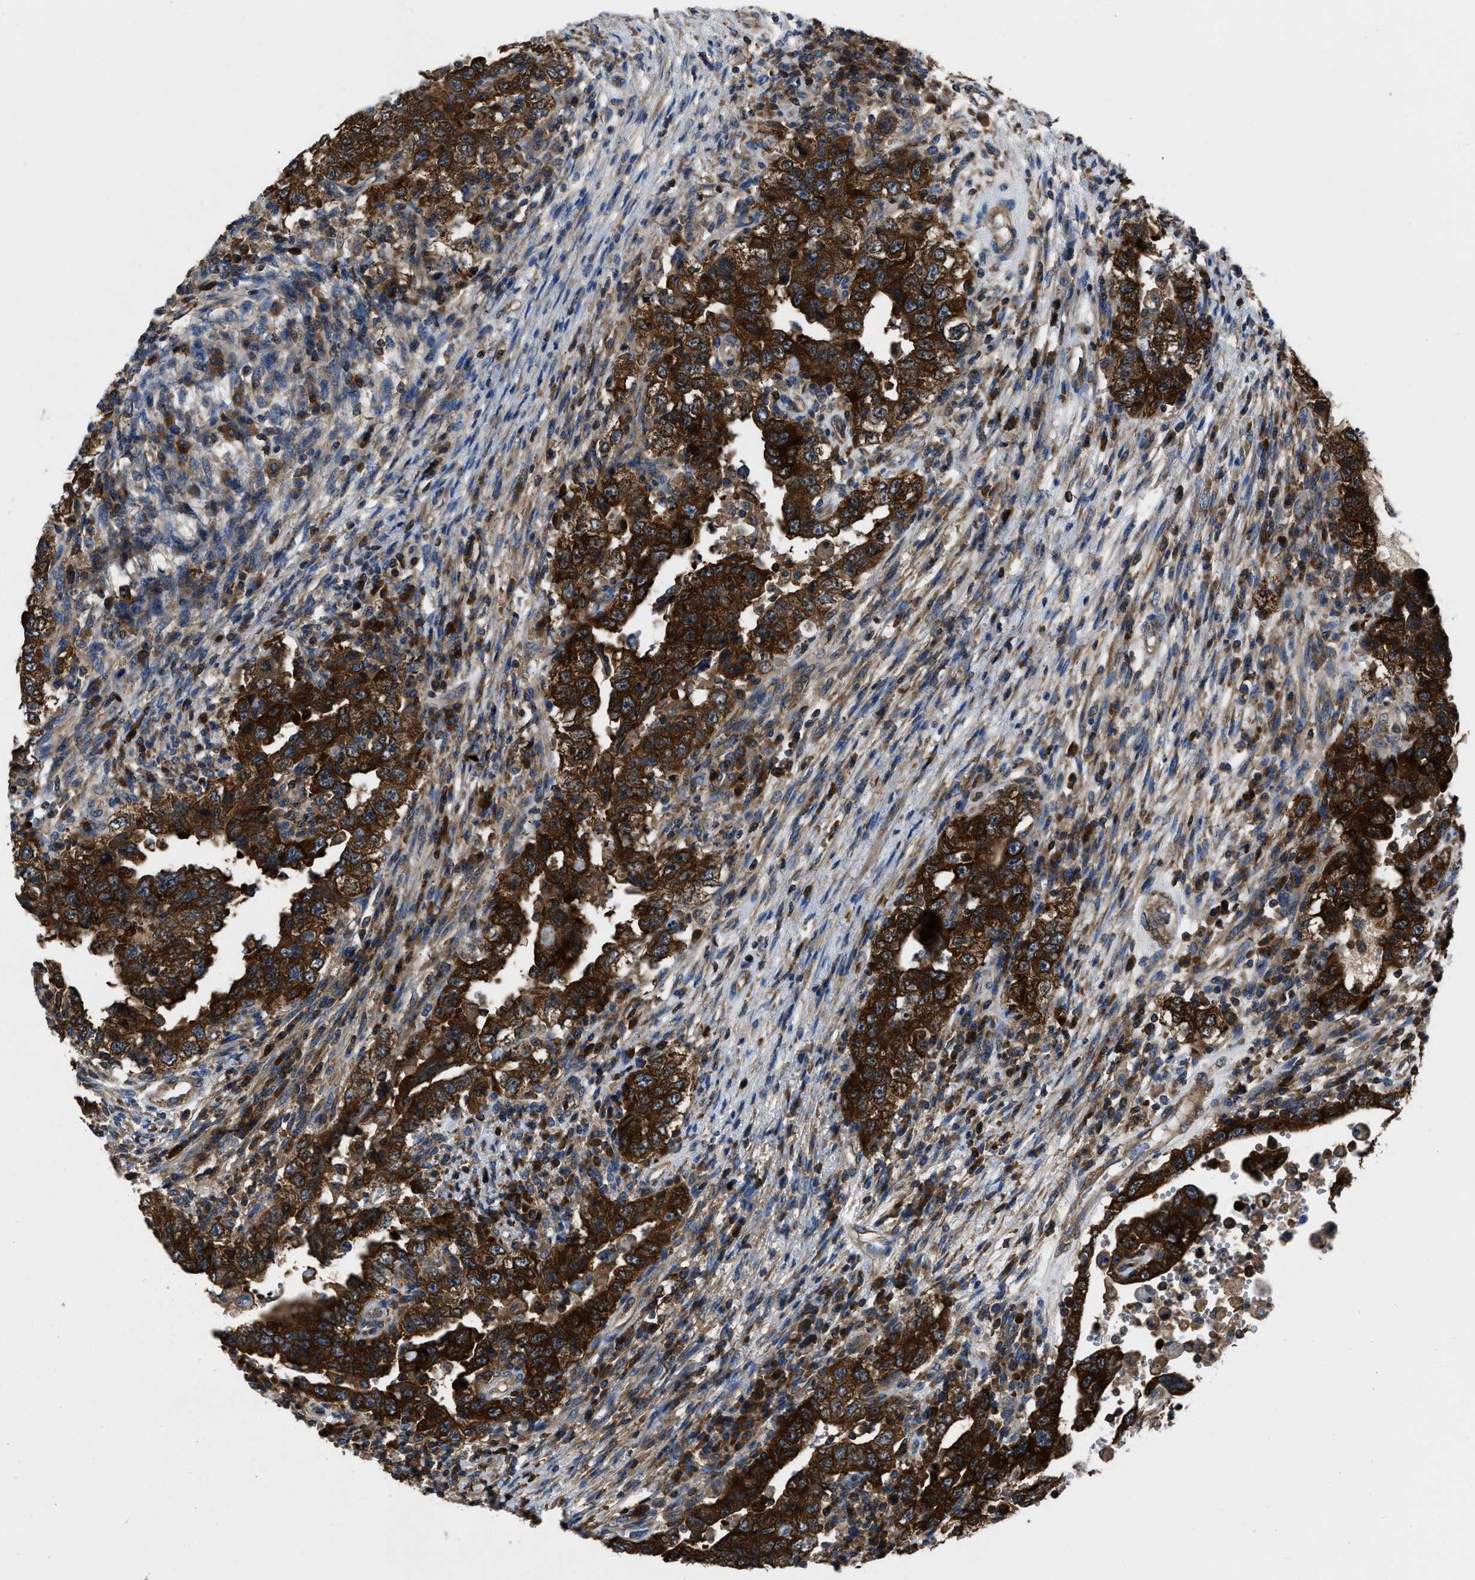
{"staining": {"intensity": "strong", "quantity": ">75%", "location": "cytoplasmic/membranous"}, "tissue": "testis cancer", "cell_type": "Tumor cells", "image_type": "cancer", "snomed": [{"axis": "morphology", "description": "Carcinoma, Embryonal, NOS"}, {"axis": "topography", "description": "Testis"}], "caption": "Protein expression analysis of human testis embryonal carcinoma reveals strong cytoplasmic/membranous staining in about >75% of tumor cells. The protein is shown in brown color, while the nuclei are stained blue.", "gene": "YARS1", "patient": {"sex": "male", "age": 26}}